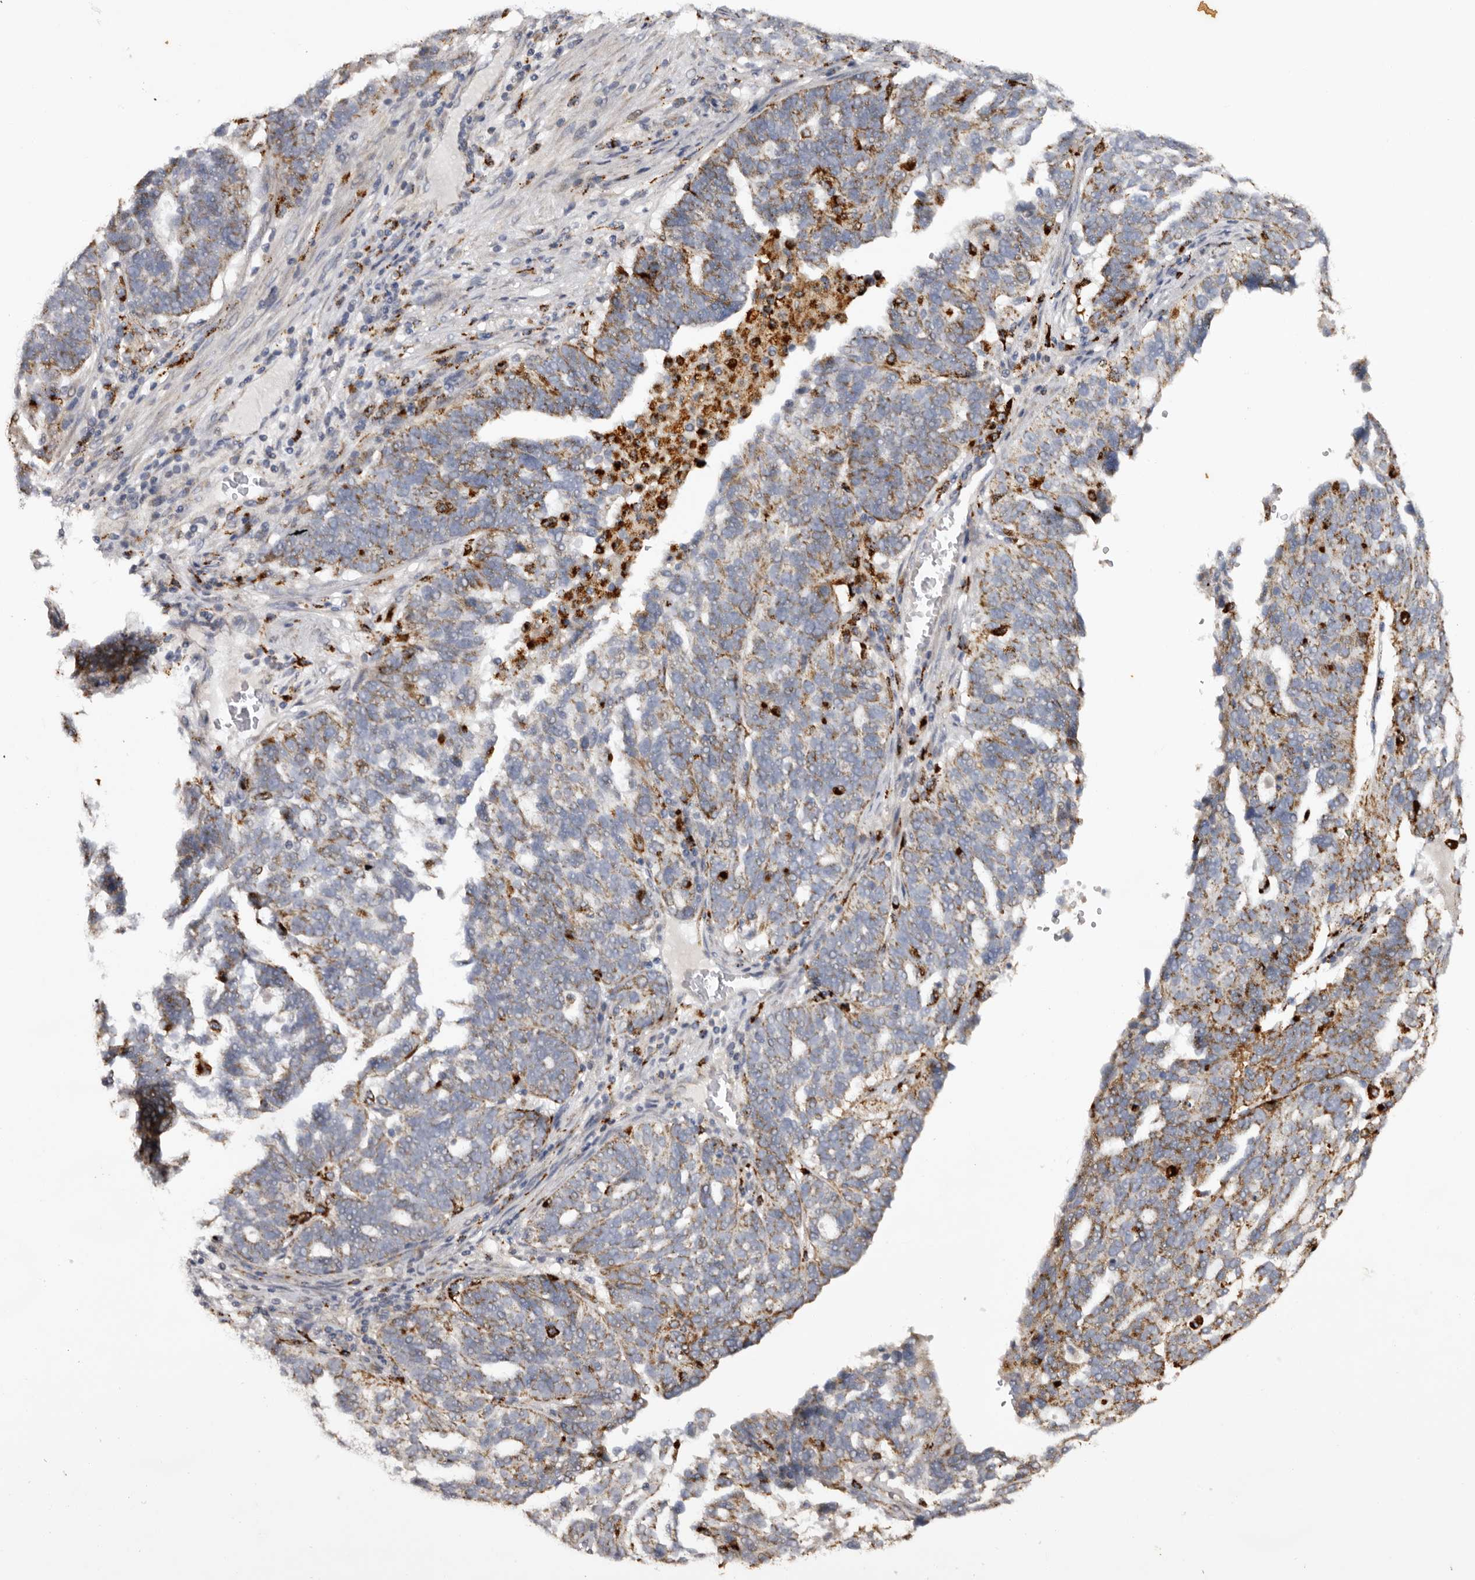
{"staining": {"intensity": "moderate", "quantity": "25%-75%", "location": "cytoplasmic/membranous"}, "tissue": "ovarian cancer", "cell_type": "Tumor cells", "image_type": "cancer", "snomed": [{"axis": "morphology", "description": "Cystadenocarcinoma, serous, NOS"}, {"axis": "topography", "description": "Ovary"}], "caption": "High-power microscopy captured an immunohistochemistry image of ovarian cancer (serous cystadenocarcinoma), revealing moderate cytoplasmic/membranous staining in about 25%-75% of tumor cells.", "gene": "MECR", "patient": {"sex": "female", "age": 59}}